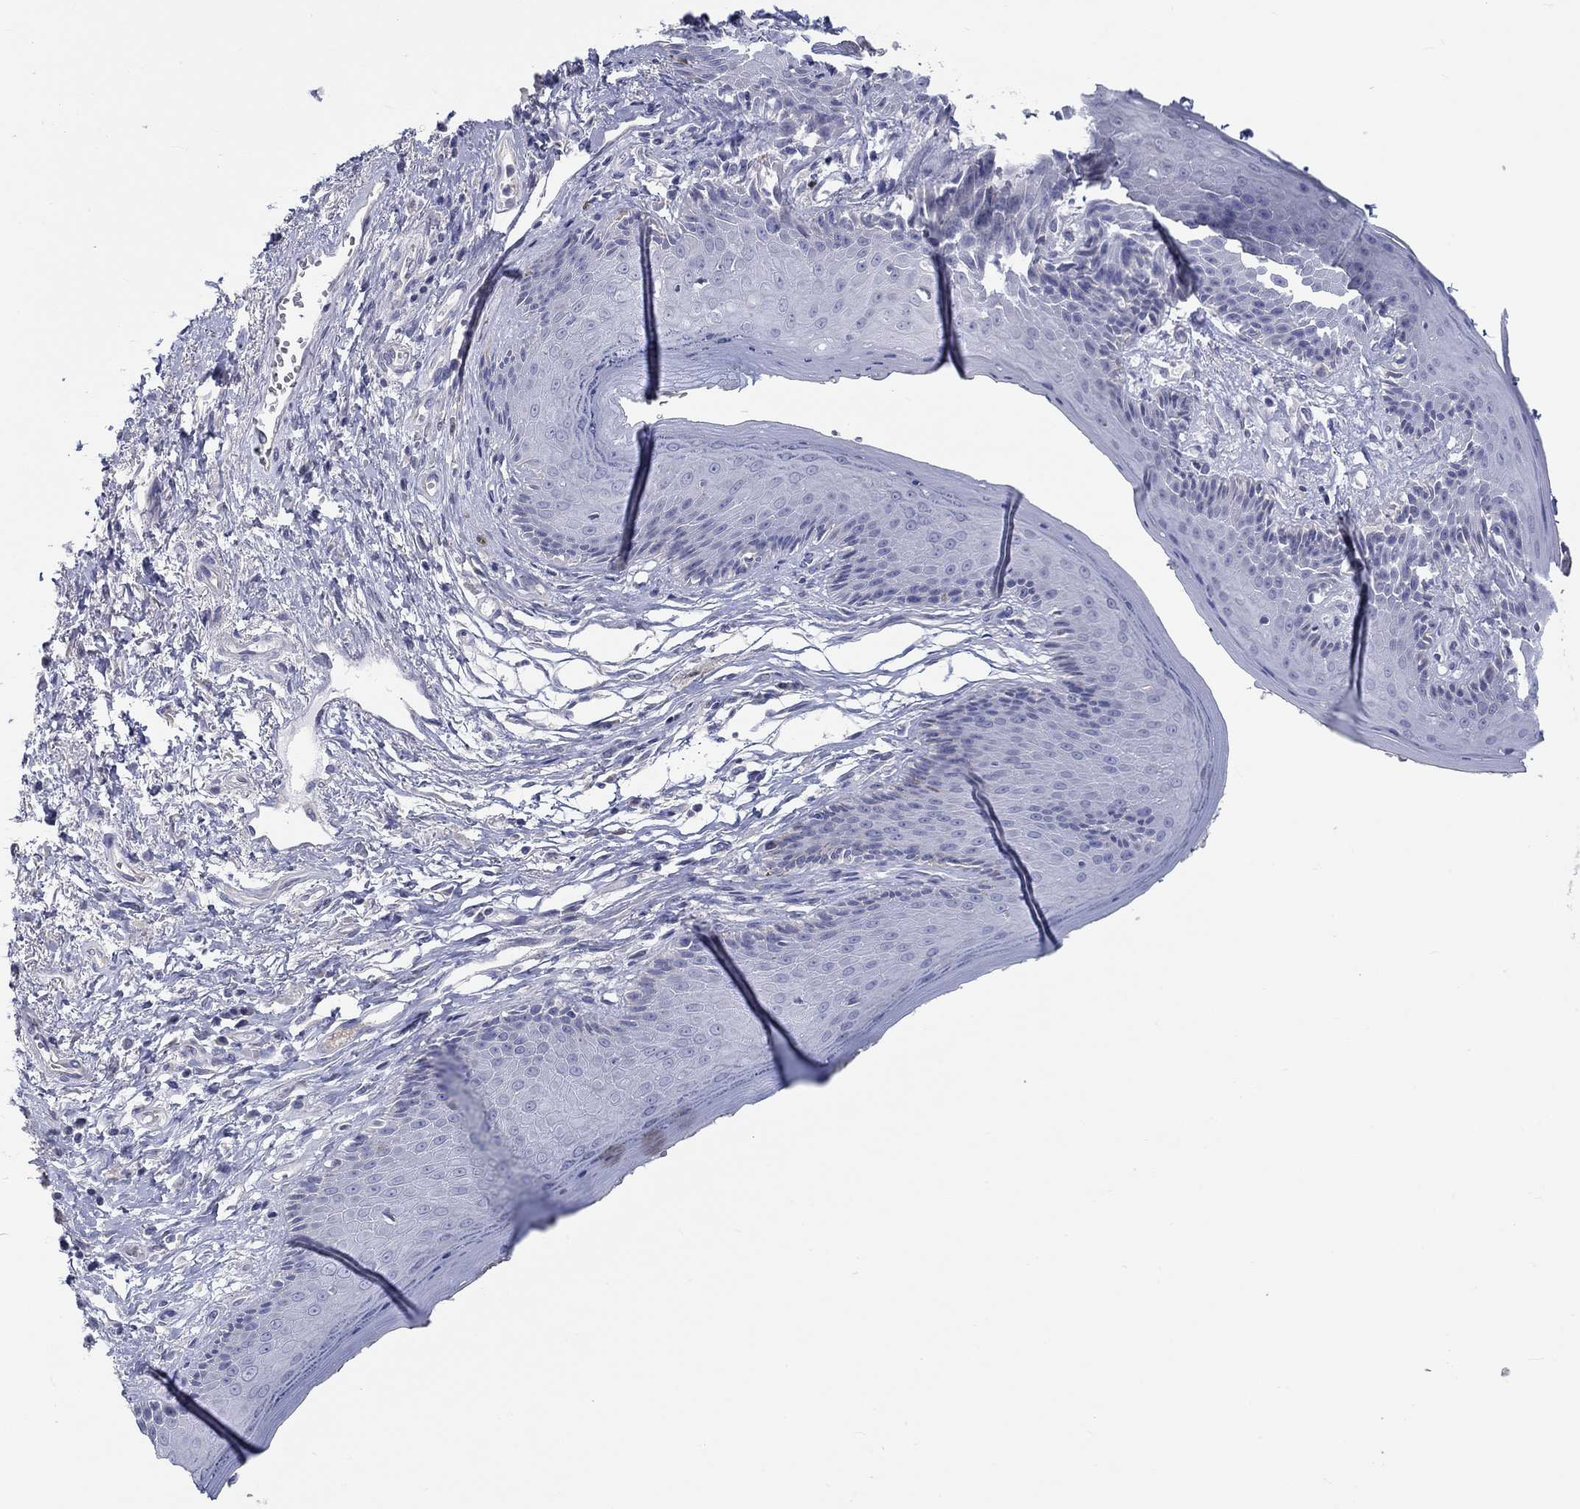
{"staining": {"intensity": "negative", "quantity": "none", "location": "none"}, "tissue": "skin", "cell_type": "Epidermal cells", "image_type": "normal", "snomed": [{"axis": "morphology", "description": "Normal tissue, NOS"}, {"axis": "morphology", "description": "Adenocarcinoma, NOS"}, {"axis": "topography", "description": "Rectum"}, {"axis": "topography", "description": "Anal"}], "caption": "Immunohistochemical staining of normal skin reveals no significant staining in epidermal cells. The staining is performed using DAB brown chromogen with nuclei counter-stained in using hematoxylin.", "gene": "LRRC4C", "patient": {"sex": "female", "age": 68}}